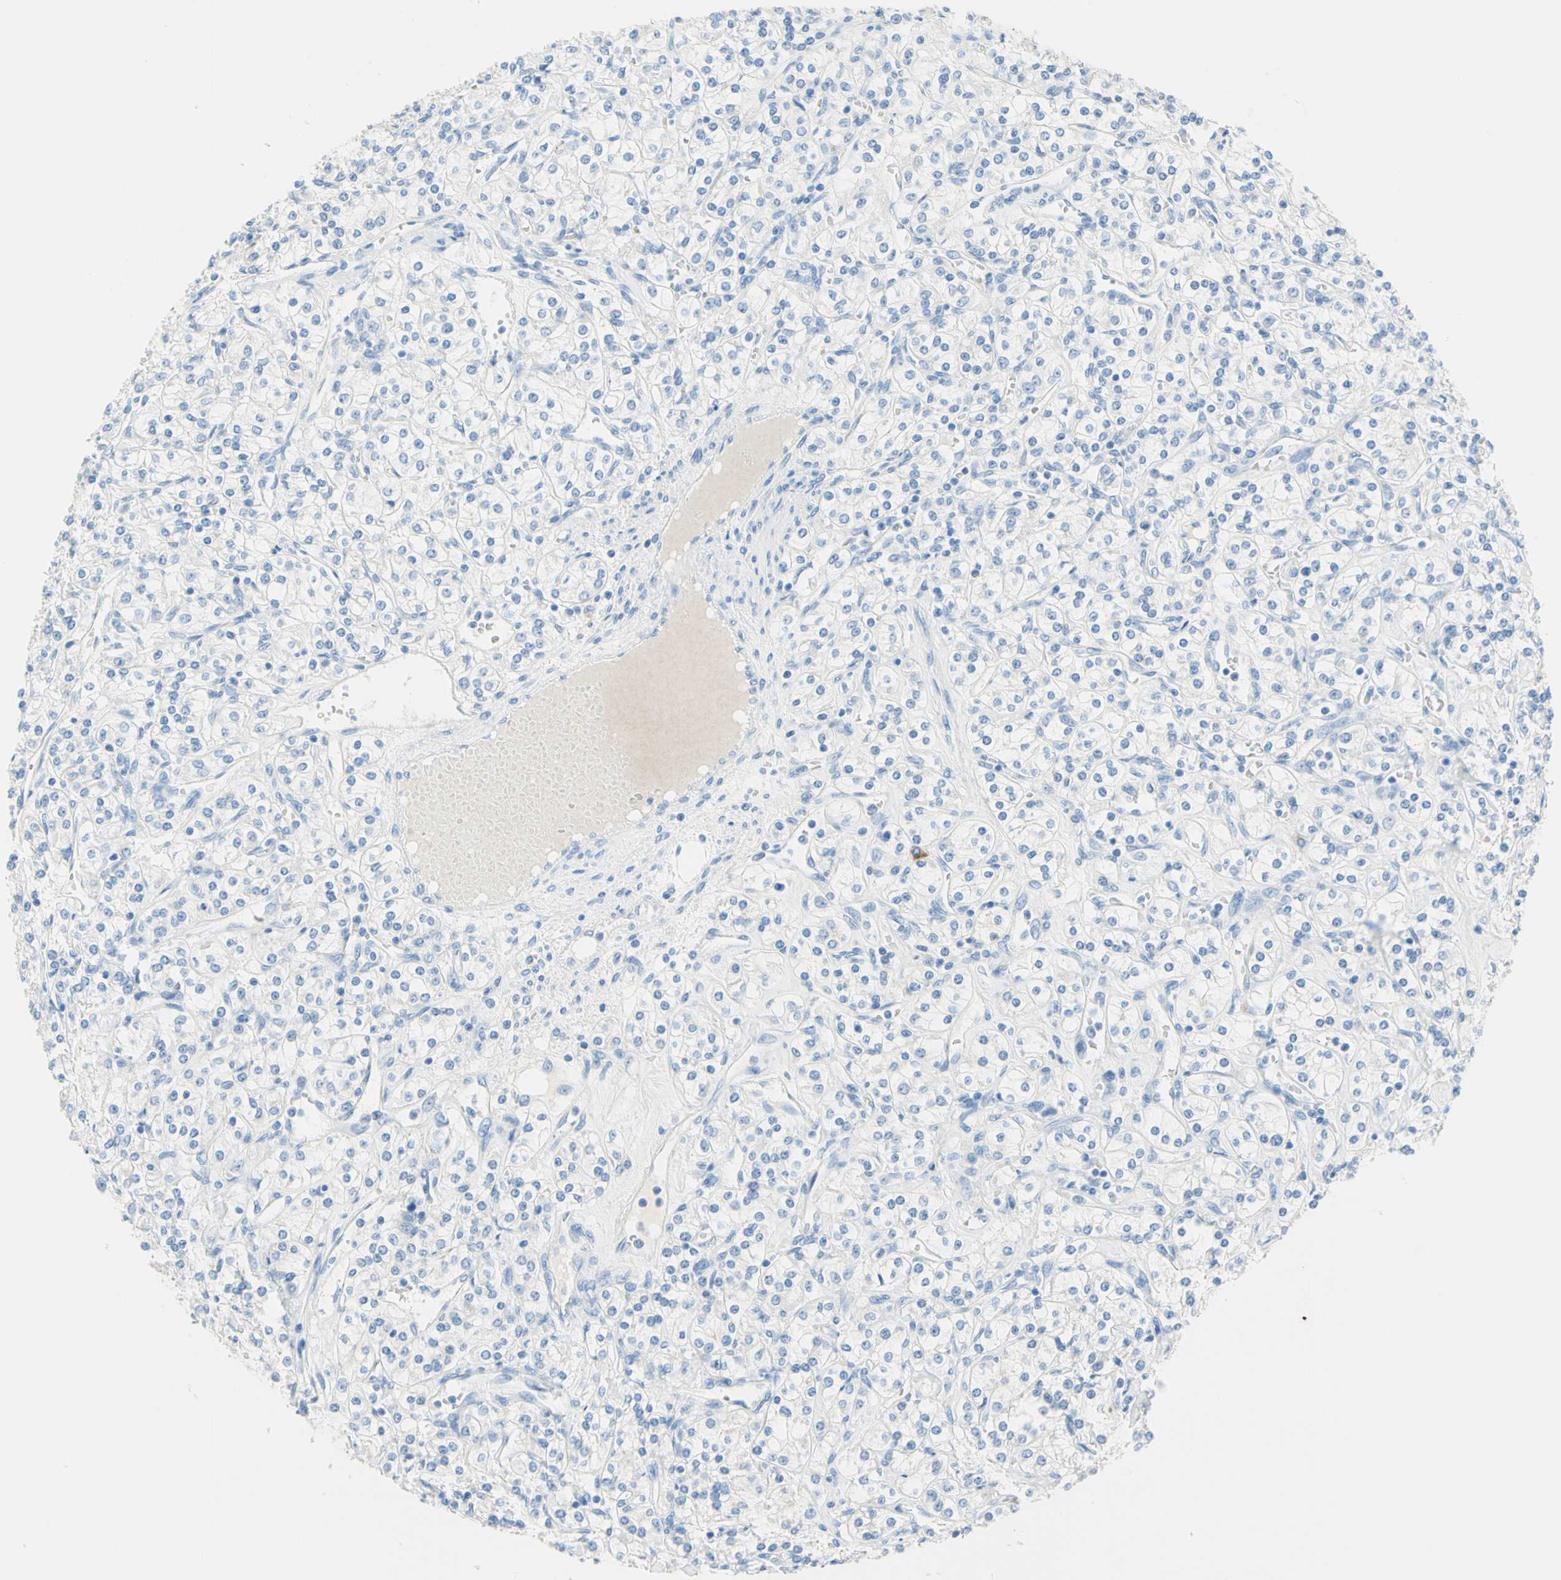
{"staining": {"intensity": "negative", "quantity": "none", "location": "none"}, "tissue": "renal cancer", "cell_type": "Tumor cells", "image_type": "cancer", "snomed": [{"axis": "morphology", "description": "Adenocarcinoma, NOS"}, {"axis": "topography", "description": "Kidney"}], "caption": "Immunohistochemistry (IHC) photomicrograph of neoplastic tissue: human renal cancer (adenocarcinoma) stained with DAB (3,3'-diaminobenzidine) demonstrates no significant protein staining in tumor cells.", "gene": "IL6ST", "patient": {"sex": "male", "age": 77}}